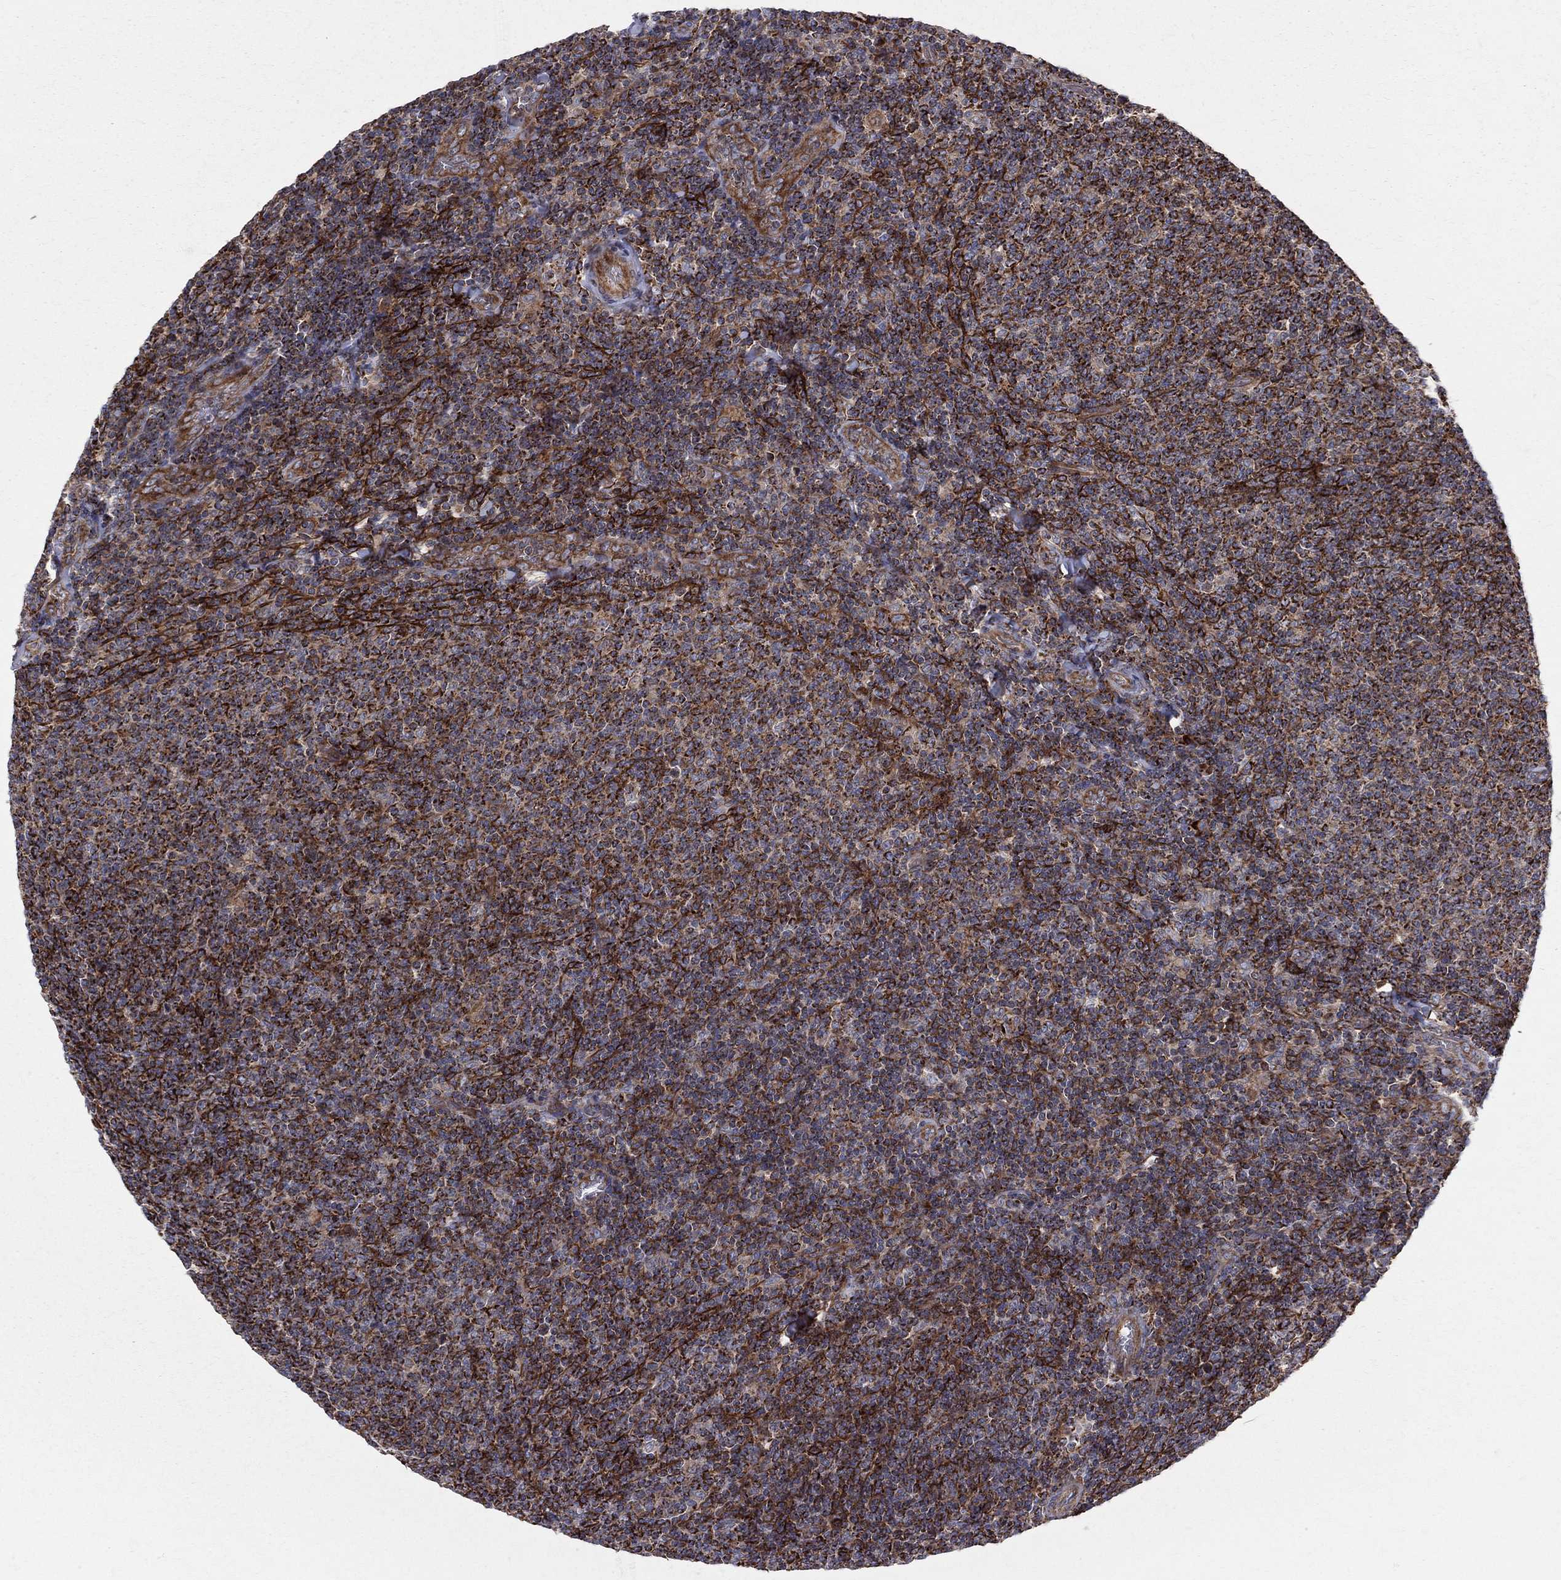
{"staining": {"intensity": "strong", "quantity": "25%-75%", "location": "cytoplasmic/membranous"}, "tissue": "lymphoma", "cell_type": "Tumor cells", "image_type": "cancer", "snomed": [{"axis": "morphology", "description": "Malignant lymphoma, non-Hodgkin's type, Low grade"}, {"axis": "topography", "description": "Lymph node"}], "caption": "This is a micrograph of IHC staining of lymphoma, which shows strong staining in the cytoplasmic/membranous of tumor cells.", "gene": "MIX23", "patient": {"sex": "male", "age": 52}}